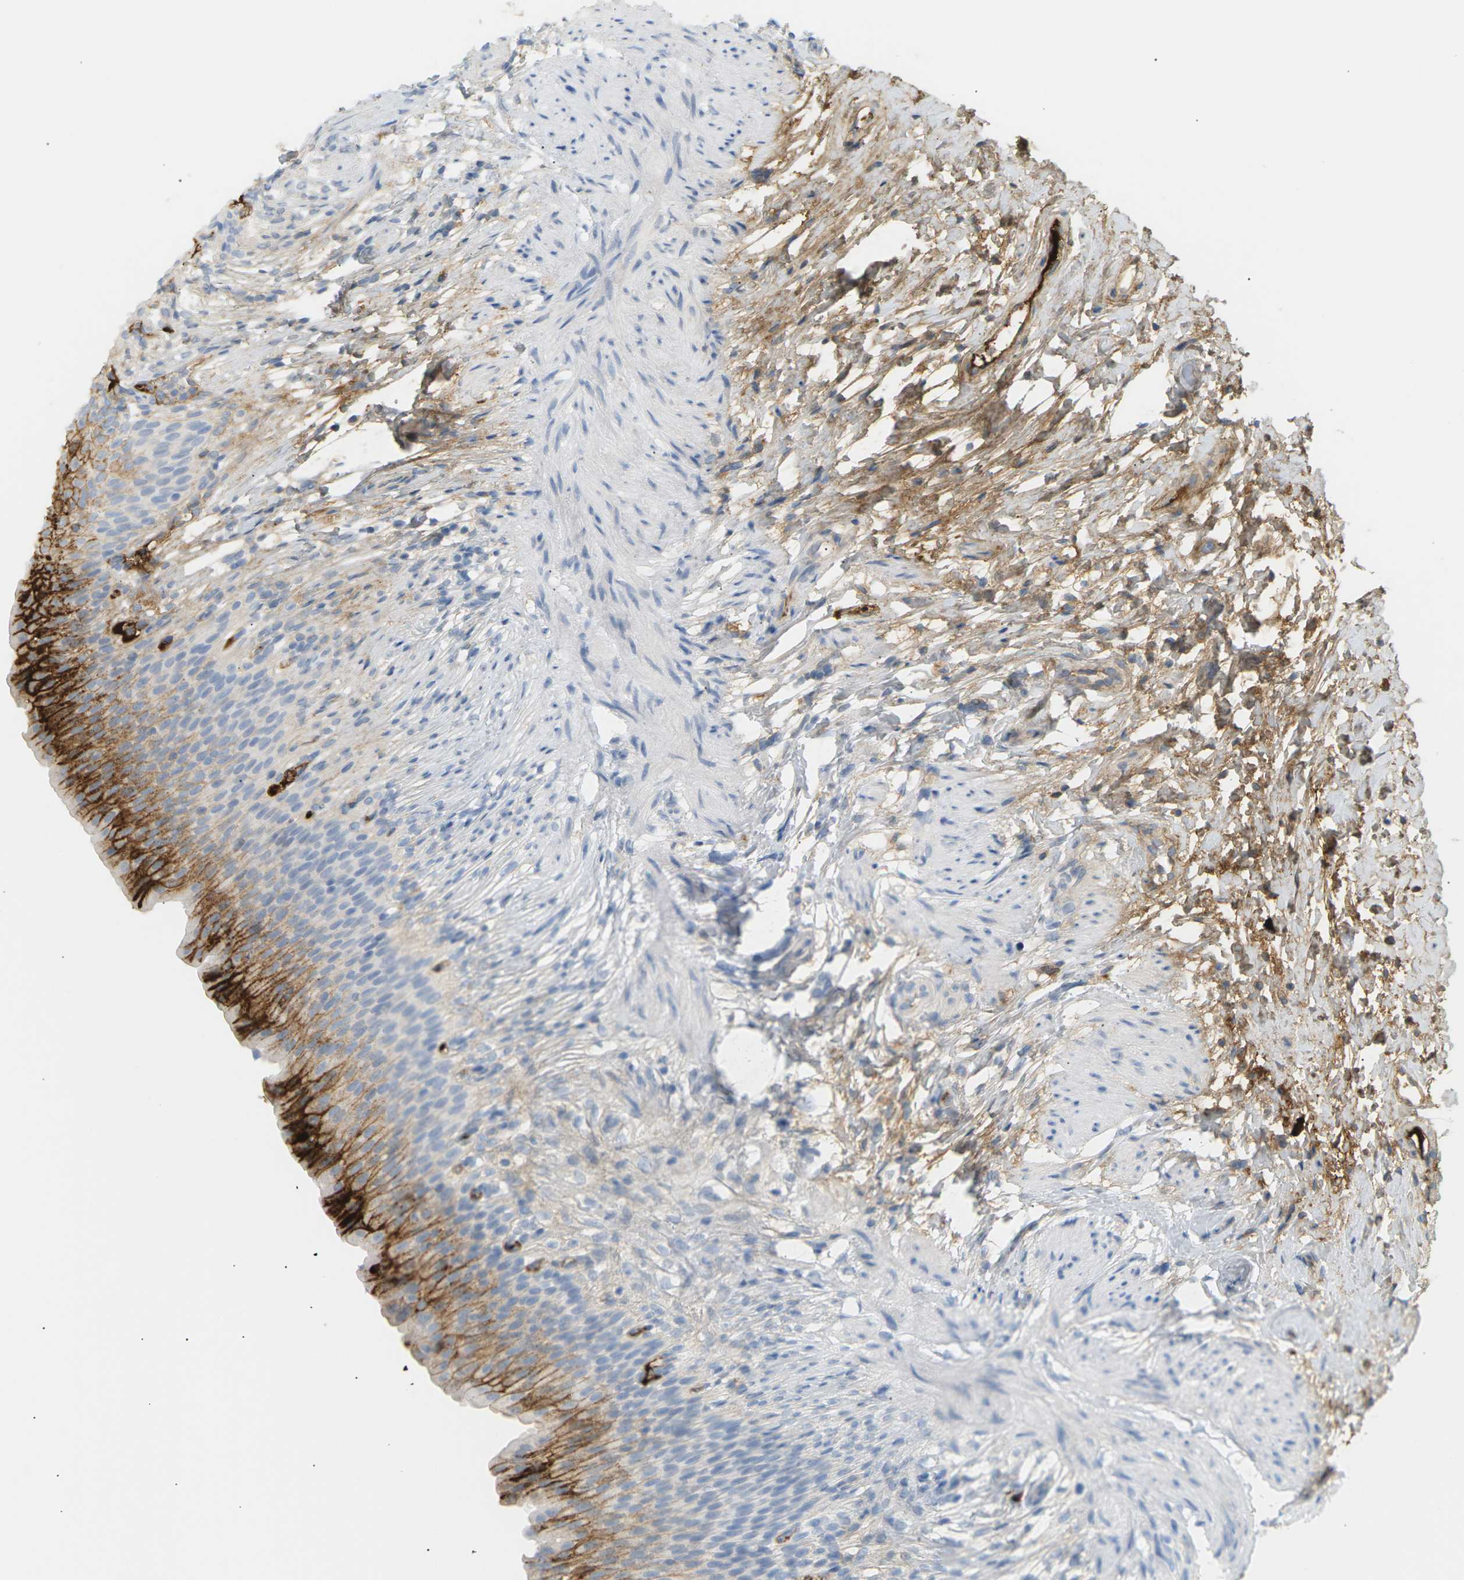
{"staining": {"intensity": "moderate", "quantity": "25%-75%", "location": "cytoplasmic/membranous"}, "tissue": "urinary bladder", "cell_type": "Urothelial cells", "image_type": "normal", "snomed": [{"axis": "morphology", "description": "Normal tissue, NOS"}, {"axis": "topography", "description": "Urinary bladder"}], "caption": "Urinary bladder stained with DAB (3,3'-diaminobenzidine) immunohistochemistry (IHC) shows medium levels of moderate cytoplasmic/membranous expression in approximately 25%-75% of urothelial cells. (Stains: DAB (3,3'-diaminobenzidine) in brown, nuclei in blue, Microscopy: brightfield microscopy at high magnification).", "gene": "IGLC3", "patient": {"sex": "female", "age": 79}}